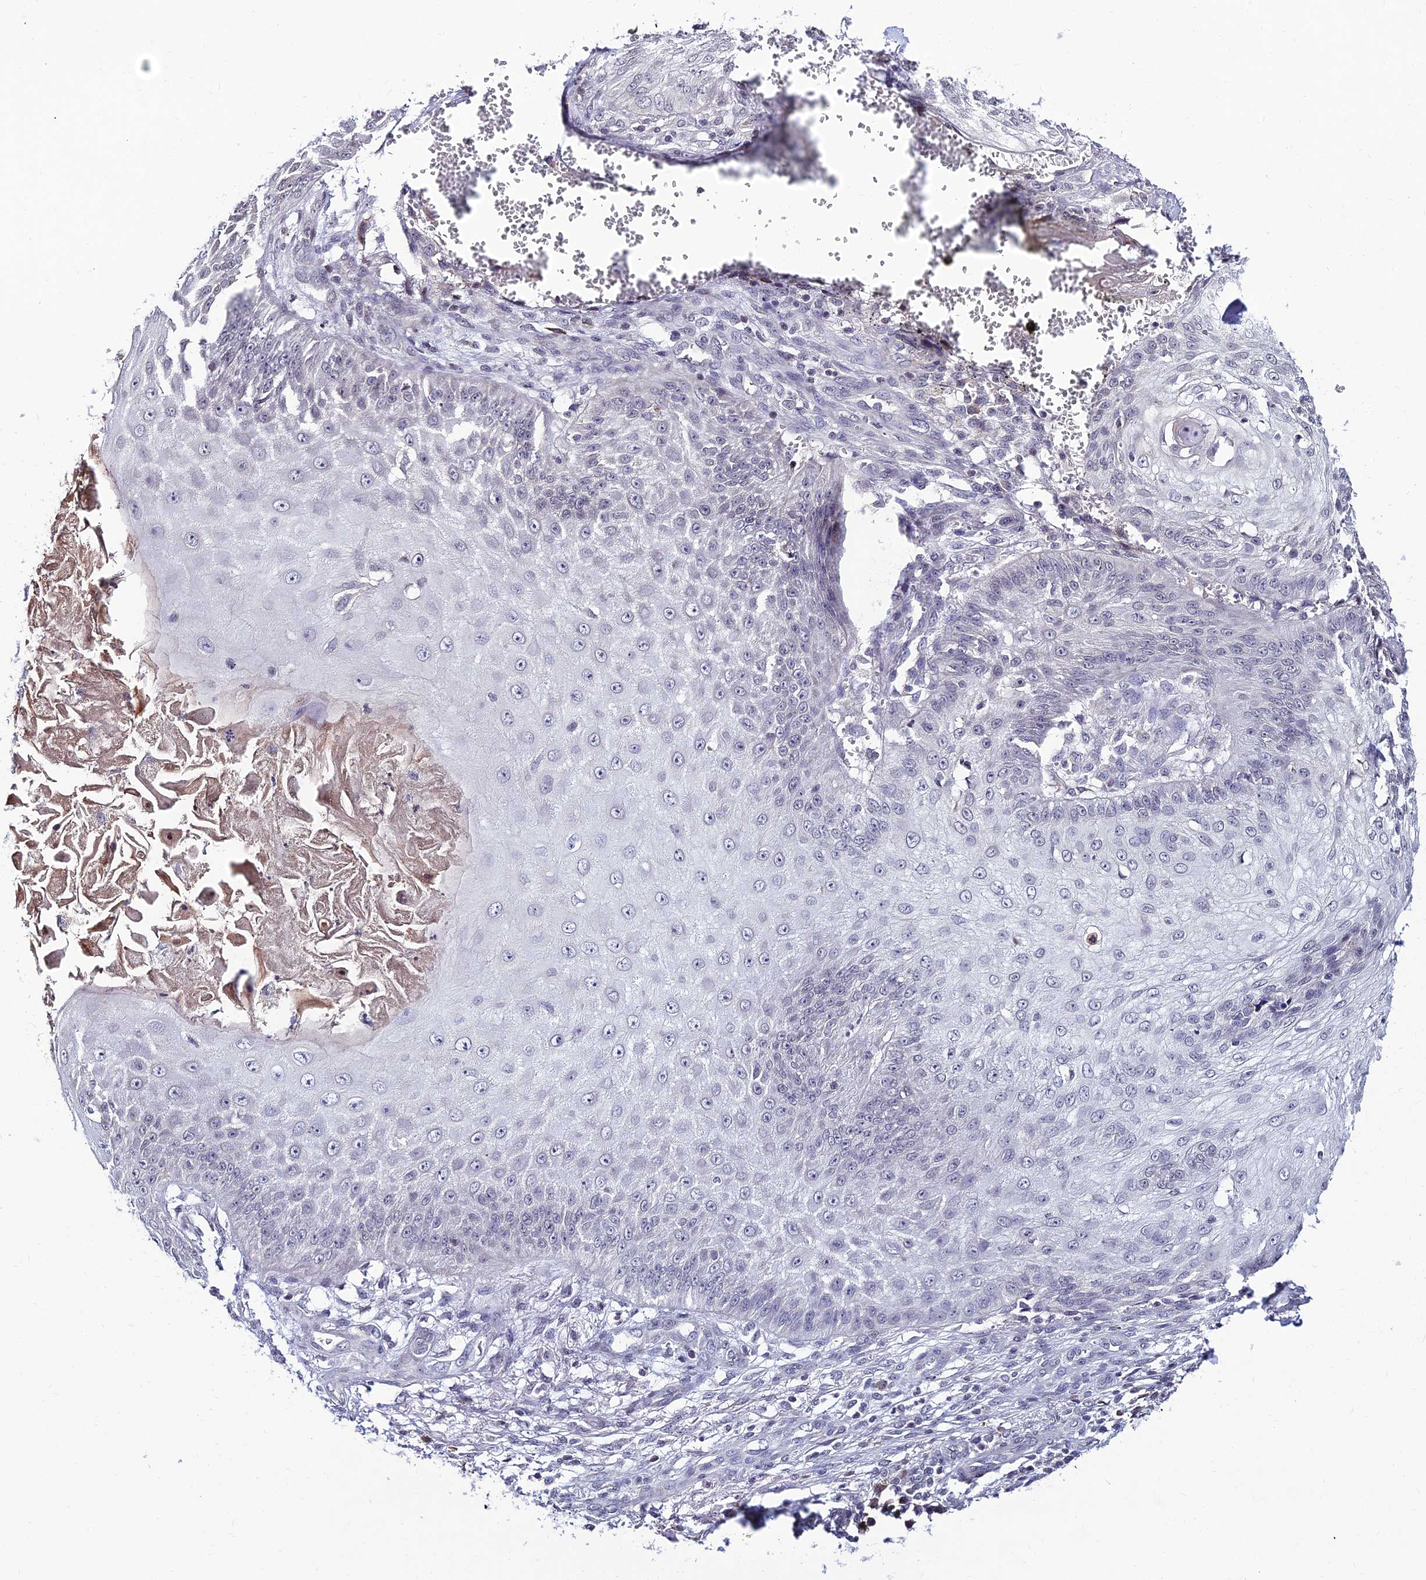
{"staining": {"intensity": "negative", "quantity": "none", "location": "none"}, "tissue": "skin cancer", "cell_type": "Tumor cells", "image_type": "cancer", "snomed": [{"axis": "morphology", "description": "Squamous cell carcinoma, NOS"}, {"axis": "topography", "description": "Skin"}], "caption": "A photomicrograph of squamous cell carcinoma (skin) stained for a protein demonstrates no brown staining in tumor cells.", "gene": "CDNF", "patient": {"sex": "male", "age": 70}}